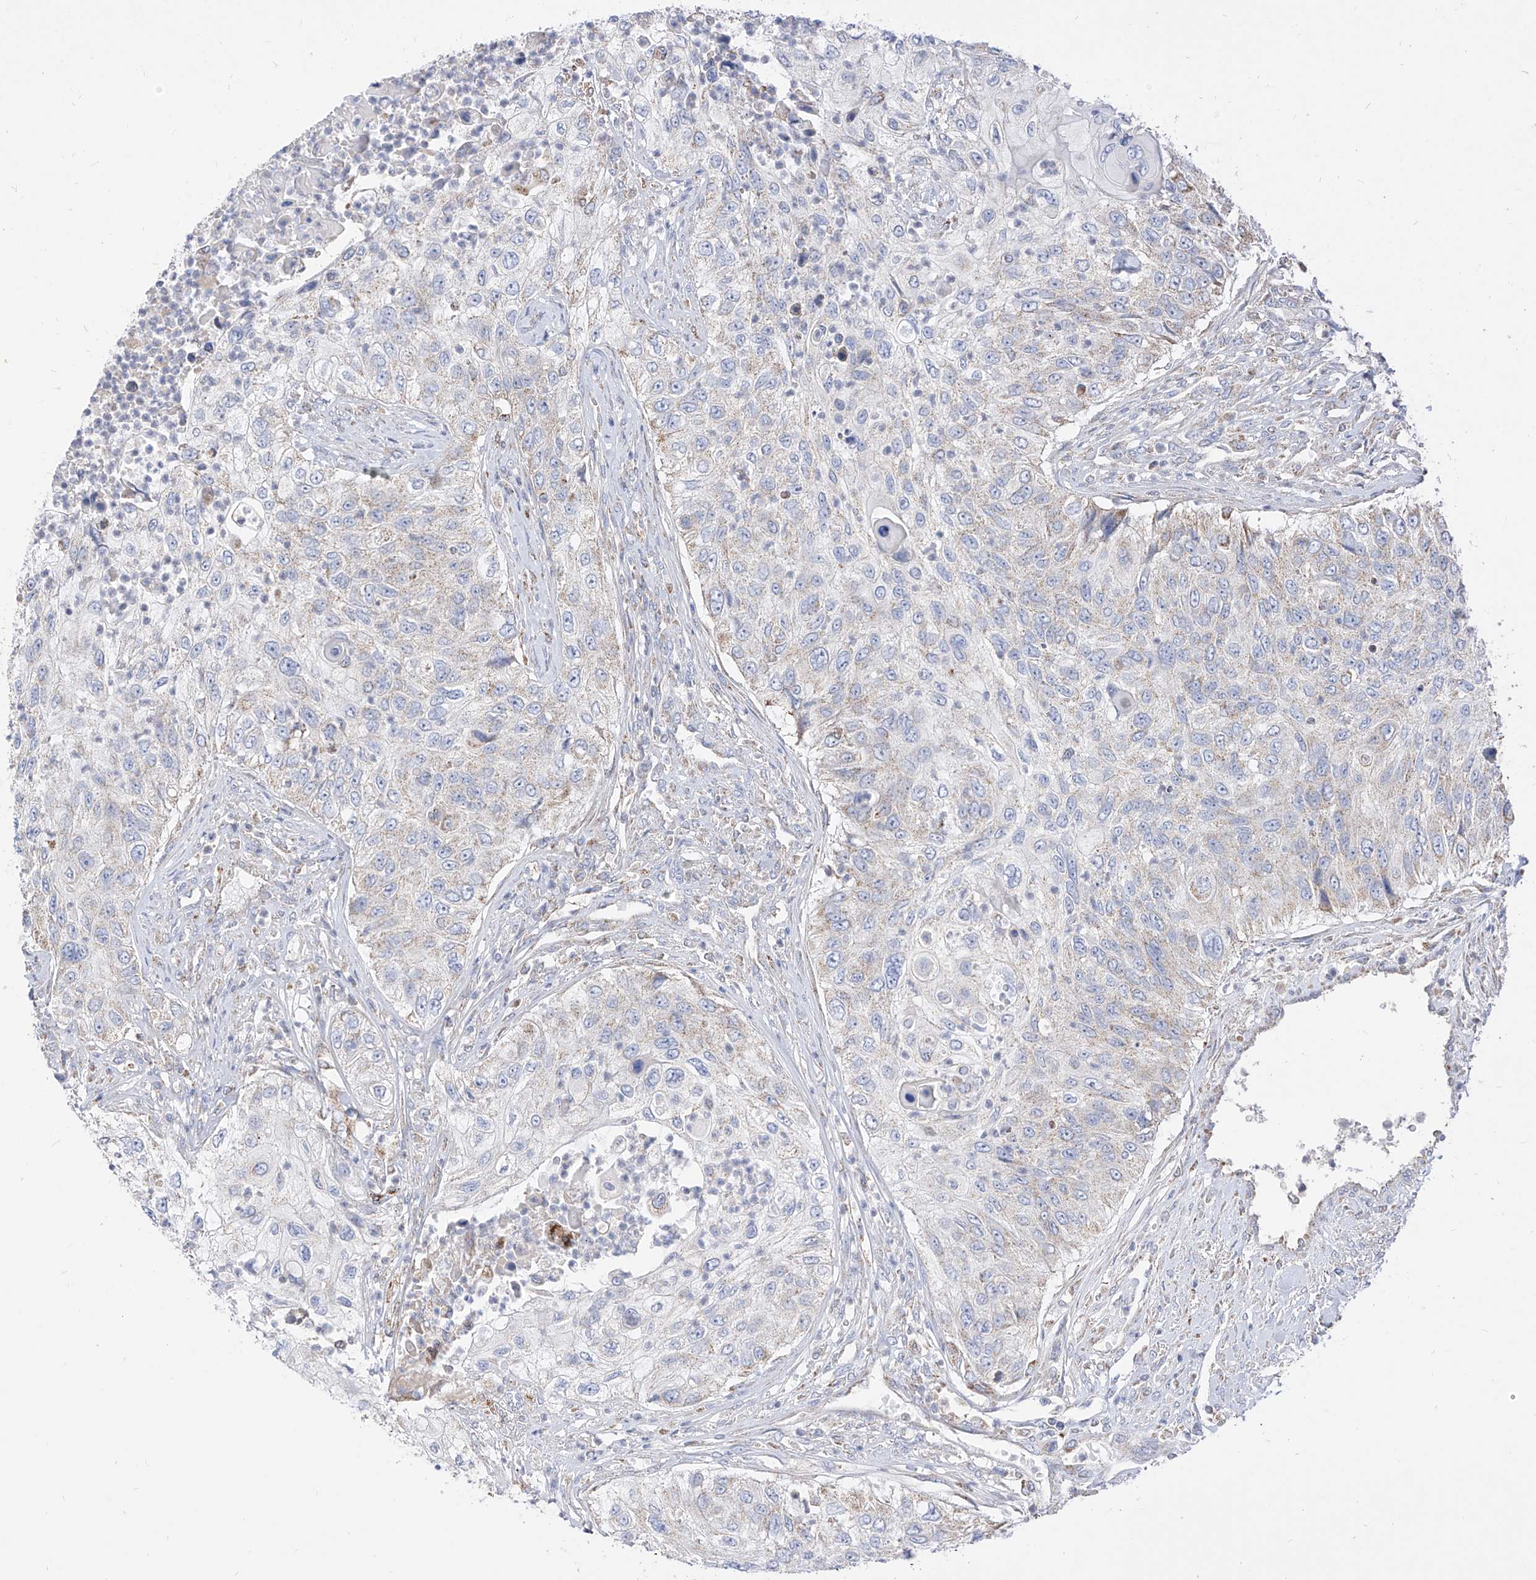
{"staining": {"intensity": "negative", "quantity": "none", "location": "none"}, "tissue": "urothelial cancer", "cell_type": "Tumor cells", "image_type": "cancer", "snomed": [{"axis": "morphology", "description": "Urothelial carcinoma, High grade"}, {"axis": "topography", "description": "Urinary bladder"}], "caption": "Photomicrograph shows no protein expression in tumor cells of urothelial cancer tissue. Brightfield microscopy of IHC stained with DAB (brown) and hematoxylin (blue), captured at high magnification.", "gene": "RASA2", "patient": {"sex": "female", "age": 60}}